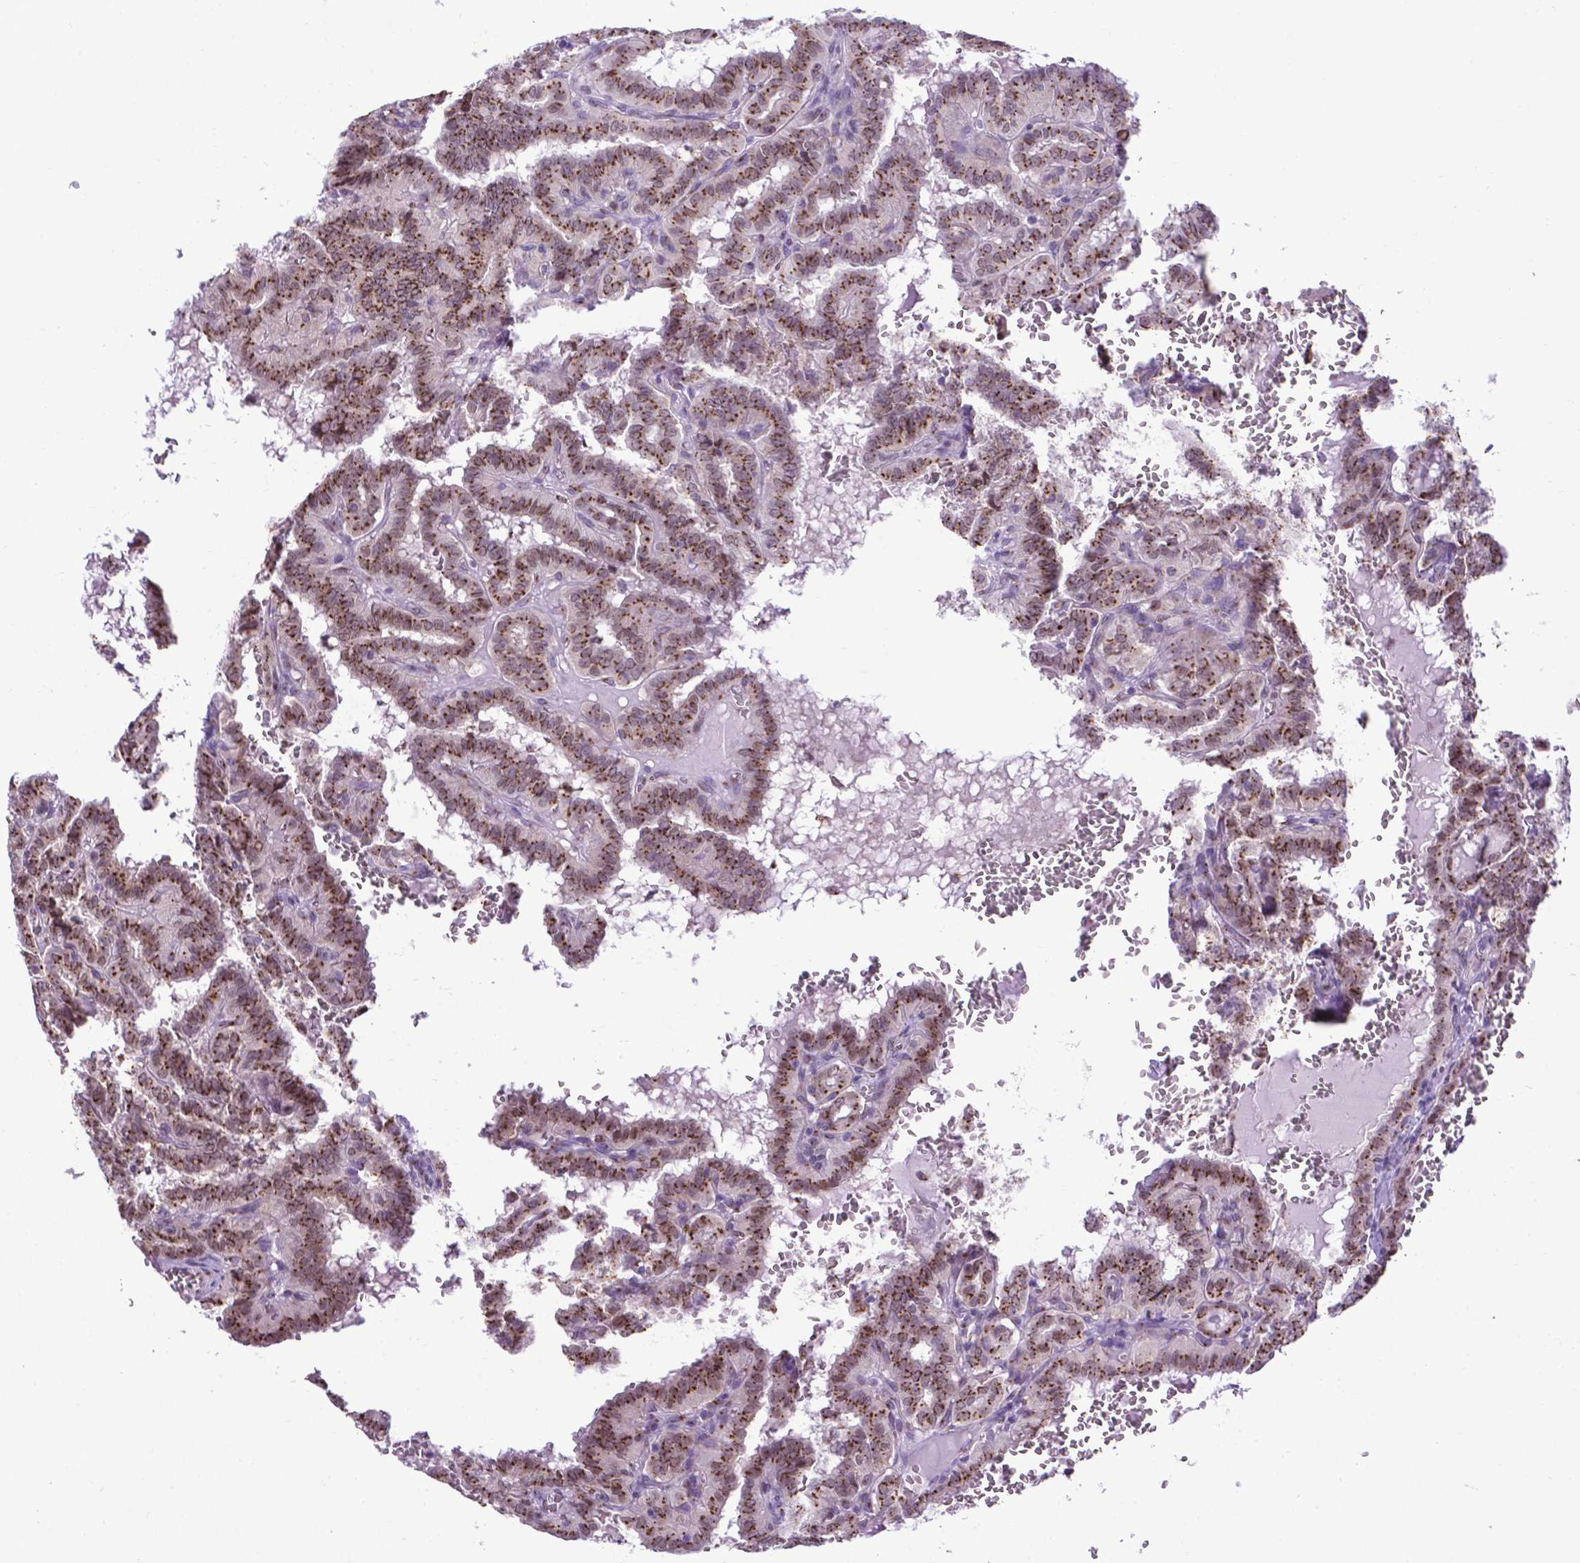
{"staining": {"intensity": "moderate", "quantity": ">75%", "location": "cytoplasmic/membranous"}, "tissue": "thyroid cancer", "cell_type": "Tumor cells", "image_type": "cancer", "snomed": [{"axis": "morphology", "description": "Papillary adenocarcinoma, NOS"}, {"axis": "topography", "description": "Thyroid gland"}], "caption": "IHC micrograph of neoplastic tissue: thyroid papillary adenocarcinoma stained using IHC shows medium levels of moderate protein expression localized specifically in the cytoplasmic/membranous of tumor cells, appearing as a cytoplasmic/membranous brown color.", "gene": "MRPL10", "patient": {"sex": "female", "age": 21}}